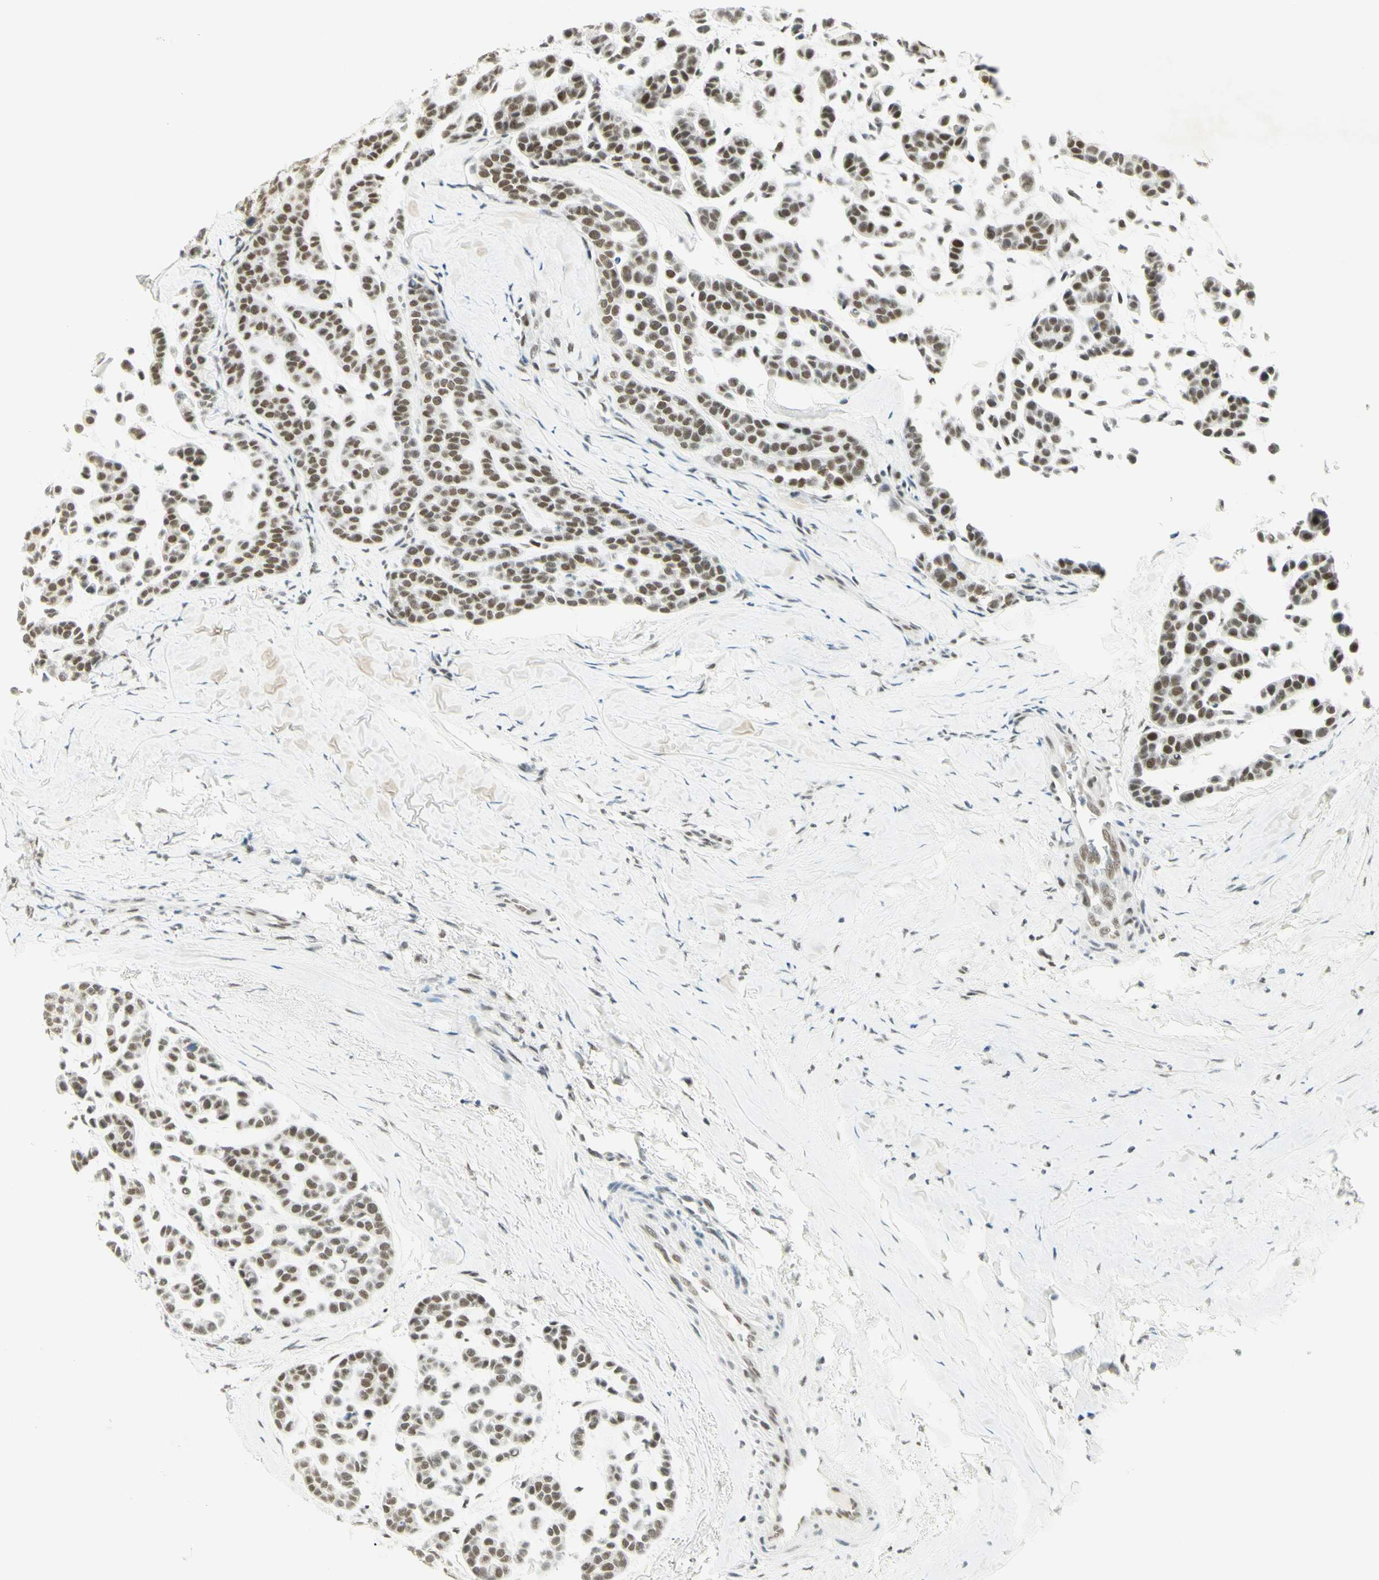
{"staining": {"intensity": "moderate", "quantity": ">75%", "location": "nuclear"}, "tissue": "head and neck cancer", "cell_type": "Tumor cells", "image_type": "cancer", "snomed": [{"axis": "morphology", "description": "Adenocarcinoma, NOS"}, {"axis": "morphology", "description": "Adenoma, NOS"}, {"axis": "topography", "description": "Head-Neck"}], "caption": "Adenocarcinoma (head and neck) stained for a protein (brown) displays moderate nuclear positive staining in about >75% of tumor cells.", "gene": "PMS2", "patient": {"sex": "female", "age": 55}}